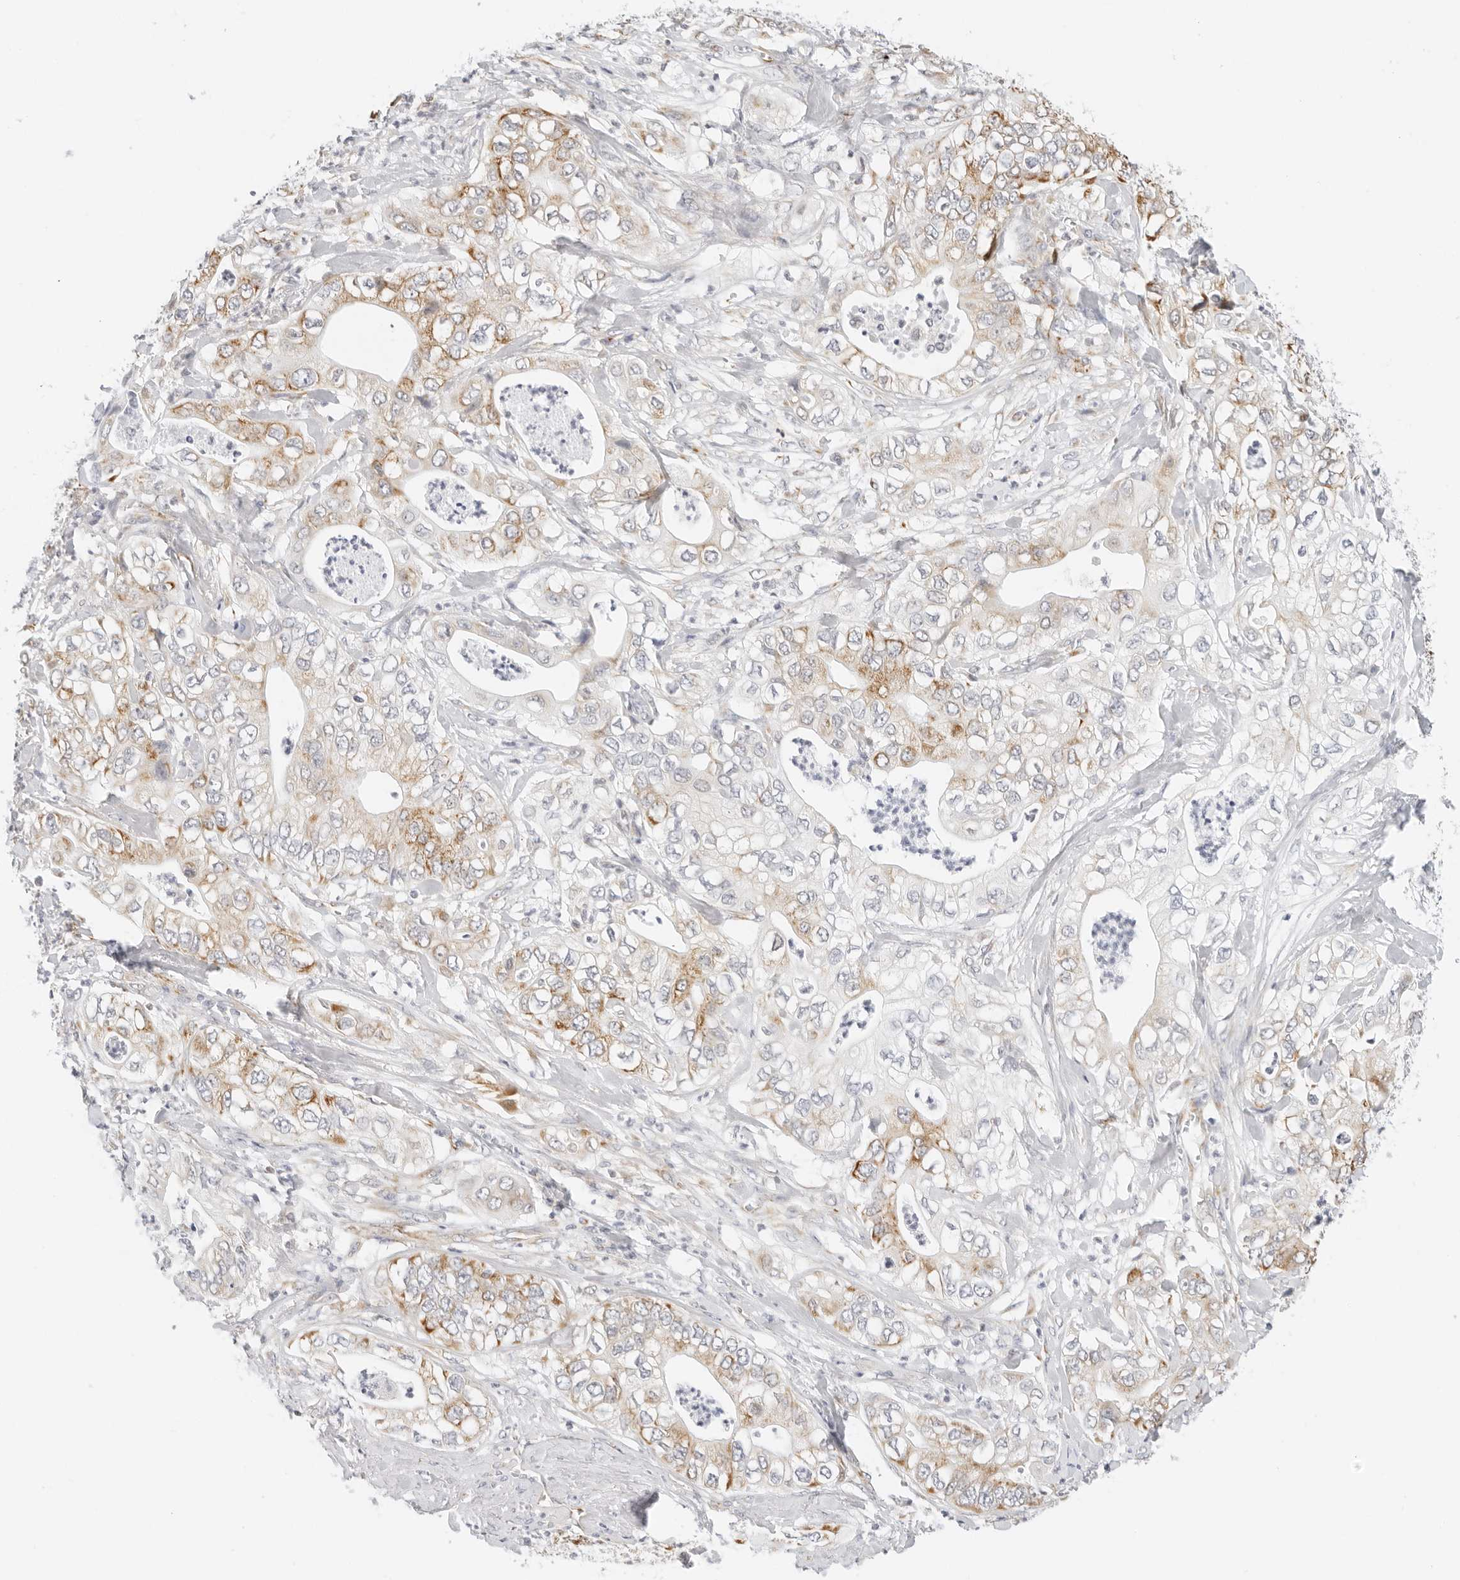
{"staining": {"intensity": "moderate", "quantity": "25%-75%", "location": "cytoplasmic/membranous"}, "tissue": "pancreatic cancer", "cell_type": "Tumor cells", "image_type": "cancer", "snomed": [{"axis": "morphology", "description": "Adenocarcinoma, NOS"}, {"axis": "topography", "description": "Pancreas"}], "caption": "Human adenocarcinoma (pancreatic) stained with a brown dye shows moderate cytoplasmic/membranous positive staining in approximately 25%-75% of tumor cells.", "gene": "RC3H1", "patient": {"sex": "female", "age": 78}}